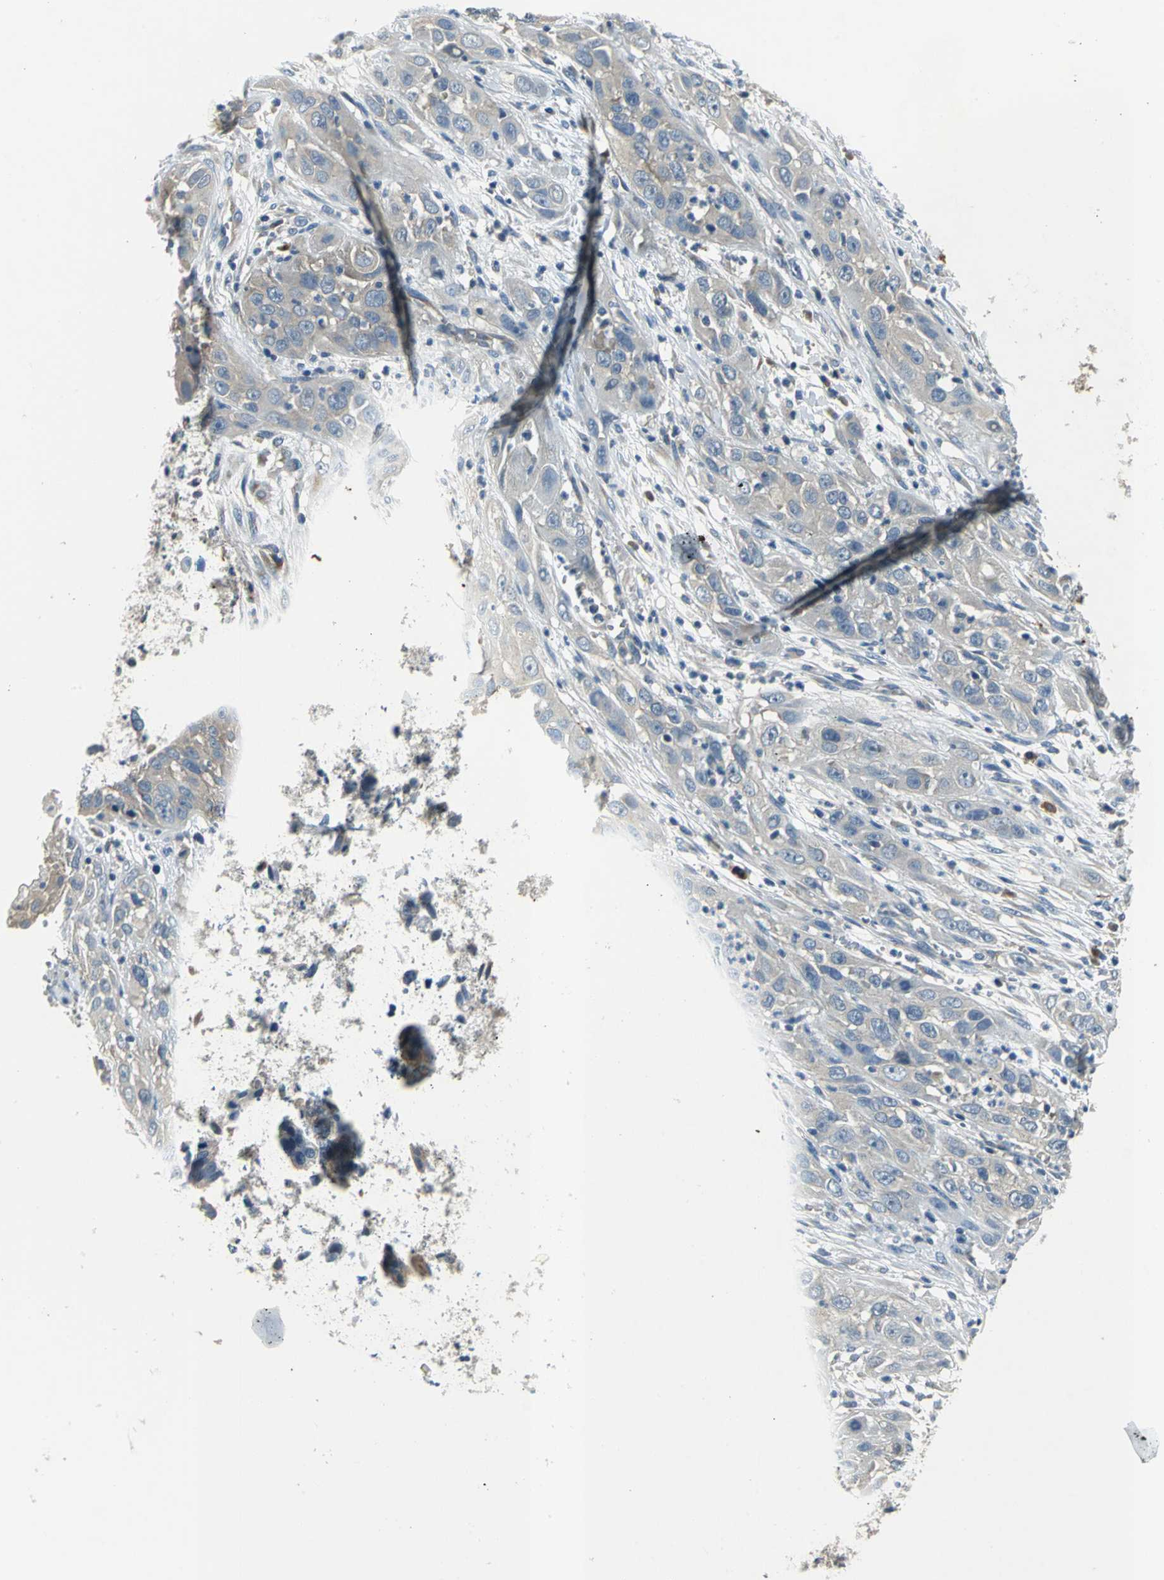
{"staining": {"intensity": "weak", "quantity": "<25%", "location": "cytoplasmic/membranous"}, "tissue": "cervical cancer", "cell_type": "Tumor cells", "image_type": "cancer", "snomed": [{"axis": "morphology", "description": "Squamous cell carcinoma, NOS"}, {"axis": "topography", "description": "Cervix"}], "caption": "DAB immunohistochemical staining of human cervical cancer (squamous cell carcinoma) exhibits no significant positivity in tumor cells.", "gene": "SLC16A7", "patient": {"sex": "female", "age": 32}}